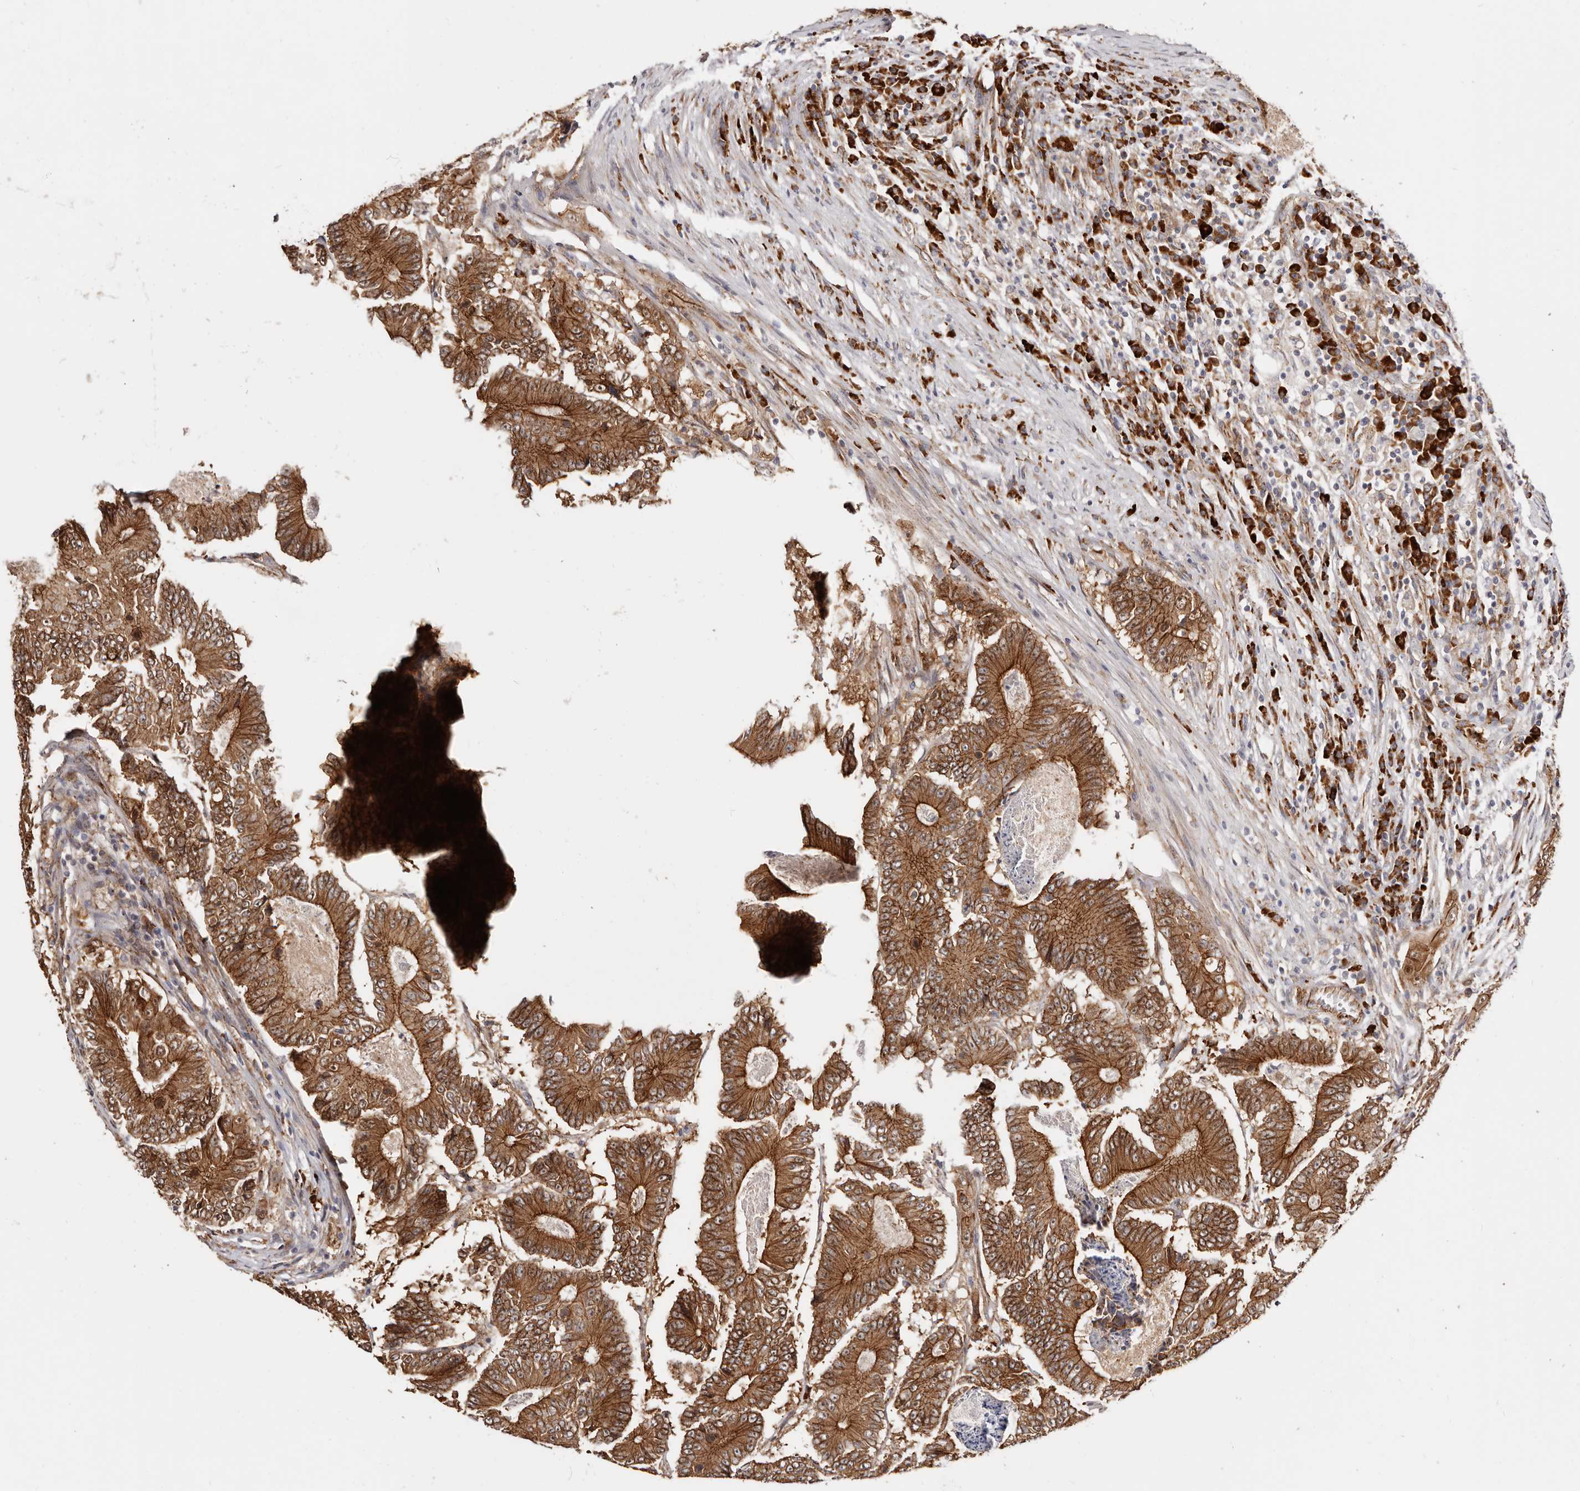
{"staining": {"intensity": "strong", "quantity": ">75%", "location": "cytoplasmic/membranous"}, "tissue": "colorectal cancer", "cell_type": "Tumor cells", "image_type": "cancer", "snomed": [{"axis": "morphology", "description": "Adenocarcinoma, NOS"}, {"axis": "topography", "description": "Colon"}], "caption": "Protein analysis of adenocarcinoma (colorectal) tissue displays strong cytoplasmic/membranous expression in about >75% of tumor cells.", "gene": "CTNNB1", "patient": {"sex": "male", "age": 83}}